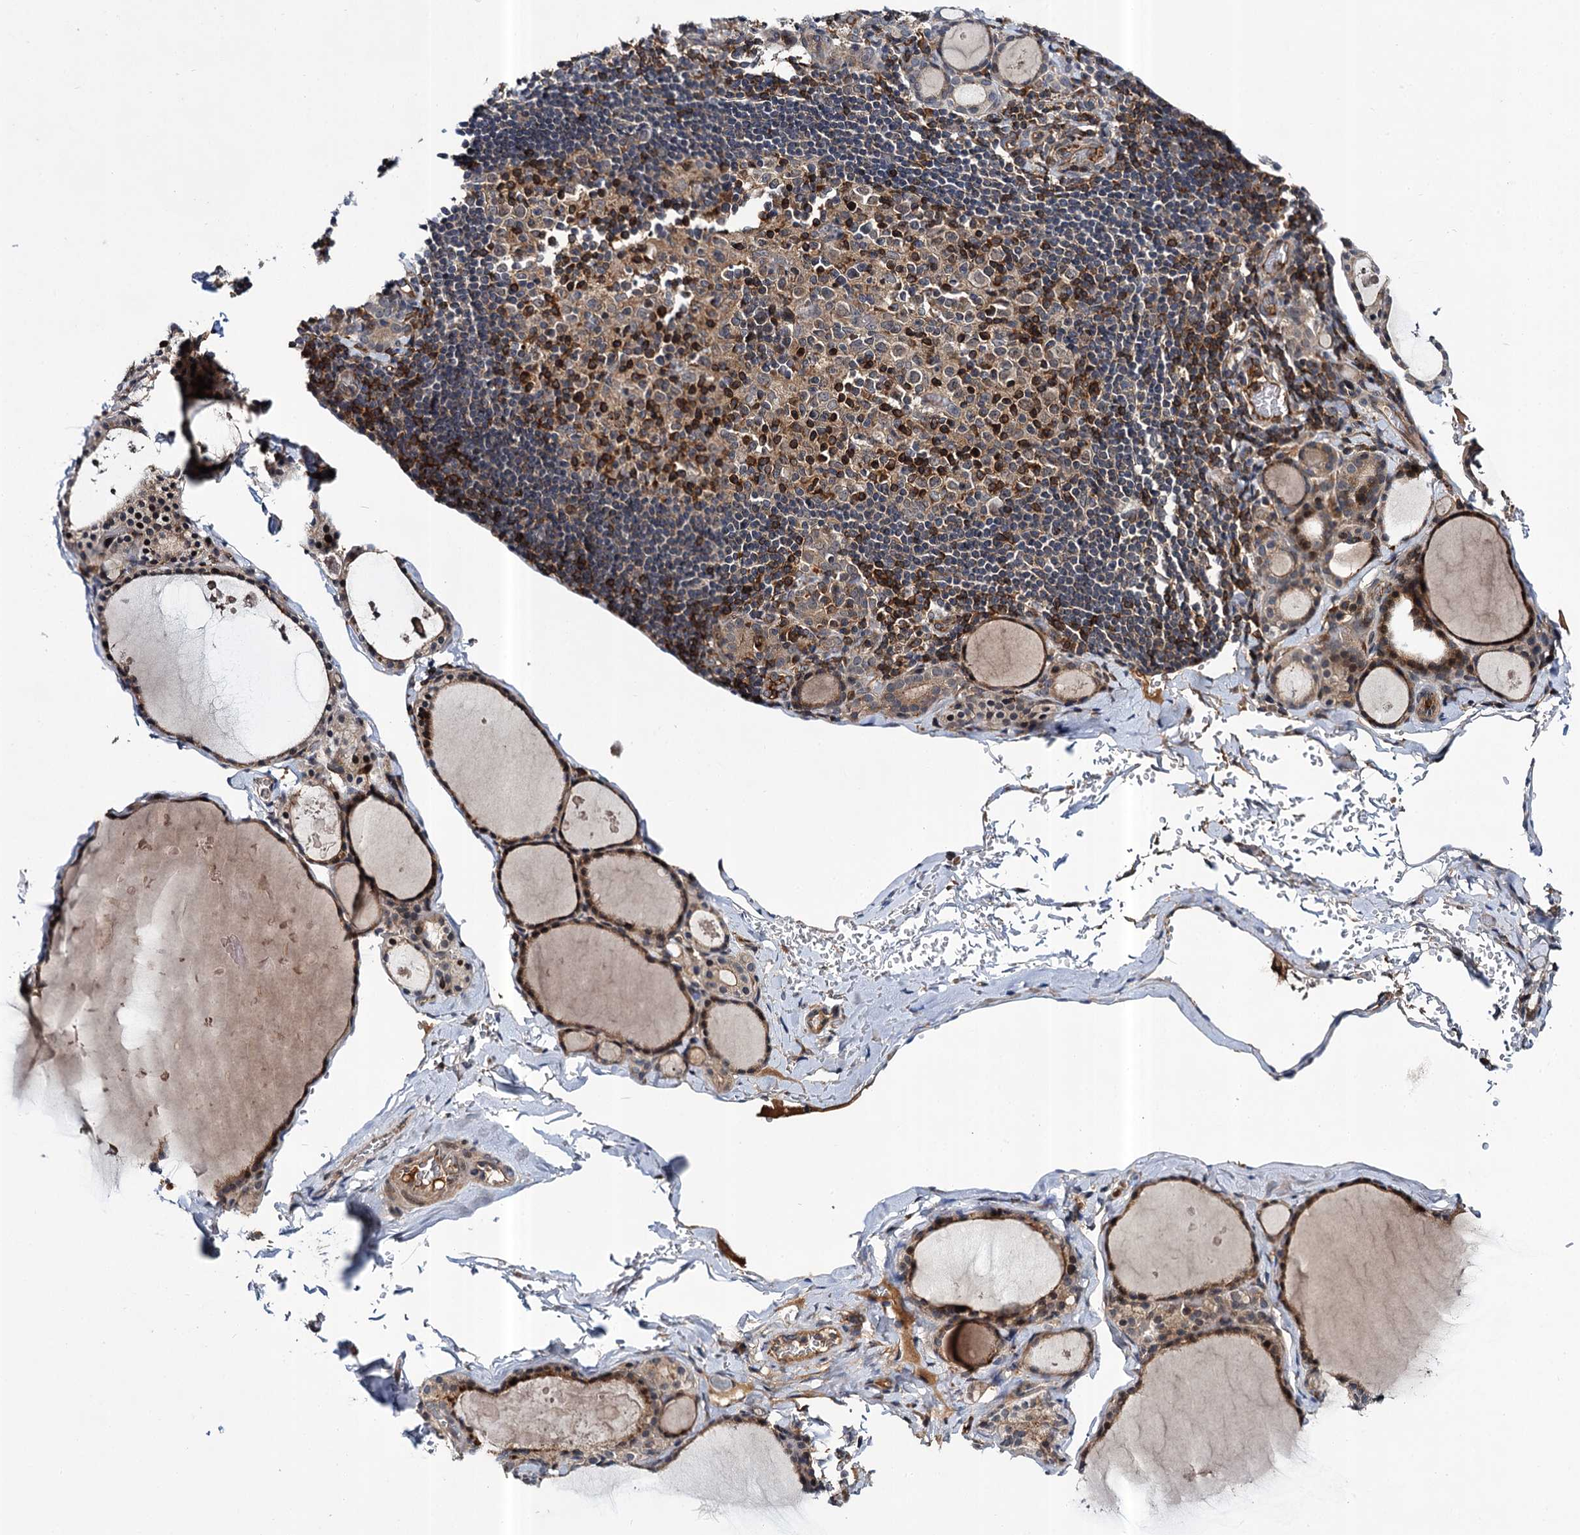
{"staining": {"intensity": "moderate", "quantity": ">75%", "location": "cytoplasmic/membranous,nuclear"}, "tissue": "thyroid gland", "cell_type": "Glandular cells", "image_type": "normal", "snomed": [{"axis": "morphology", "description": "Normal tissue, NOS"}, {"axis": "topography", "description": "Thyroid gland"}], "caption": "An image of human thyroid gland stained for a protein displays moderate cytoplasmic/membranous,nuclear brown staining in glandular cells.", "gene": "ABLIM1", "patient": {"sex": "male", "age": 56}}